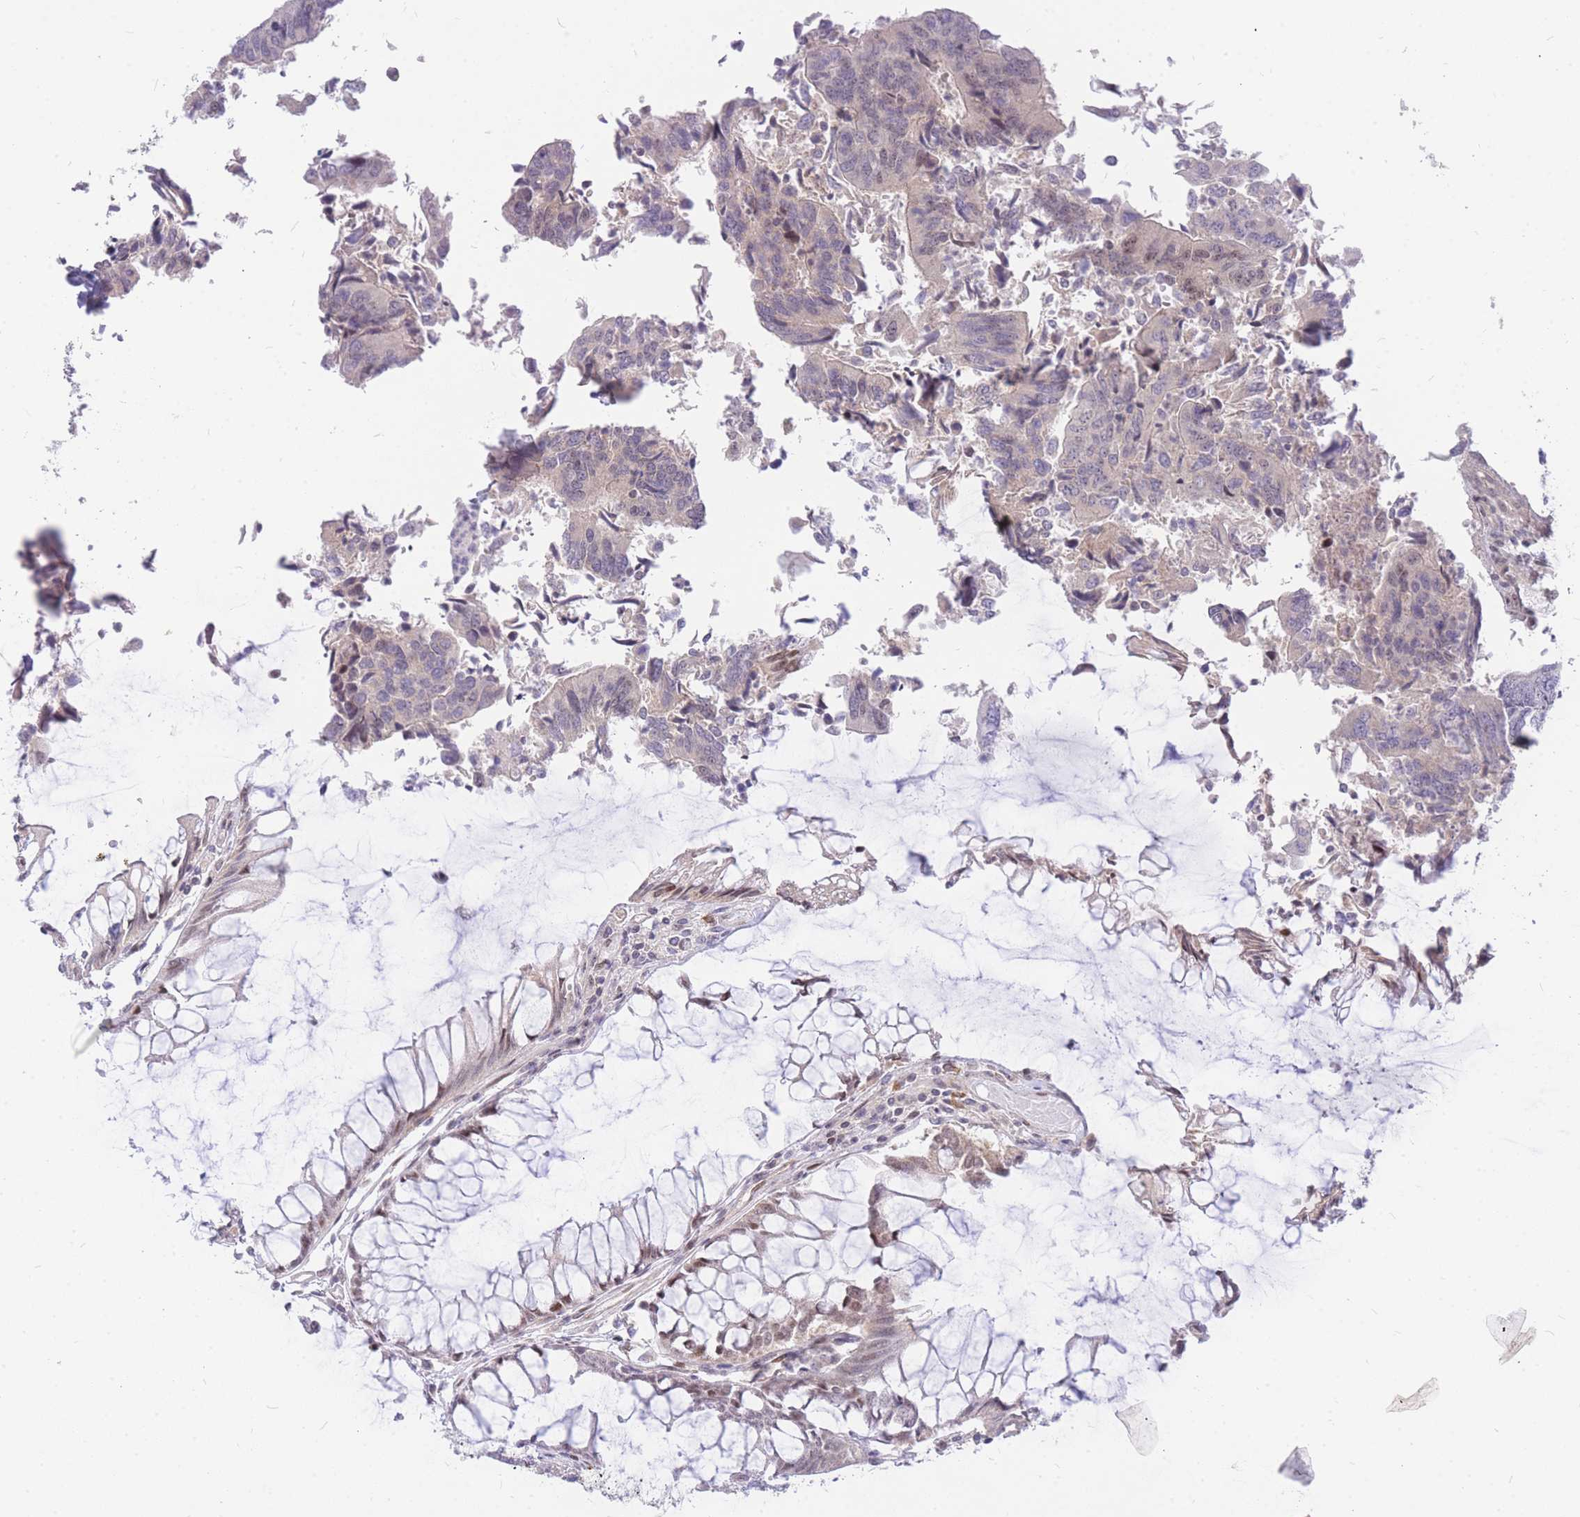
{"staining": {"intensity": "negative", "quantity": "none", "location": "none"}, "tissue": "colorectal cancer", "cell_type": "Tumor cells", "image_type": "cancer", "snomed": [{"axis": "morphology", "description": "Adenocarcinoma, NOS"}, {"axis": "topography", "description": "Colon"}], "caption": "Tumor cells are negative for brown protein staining in colorectal cancer (adenocarcinoma).", "gene": "TLE2", "patient": {"sex": "female", "age": 67}}